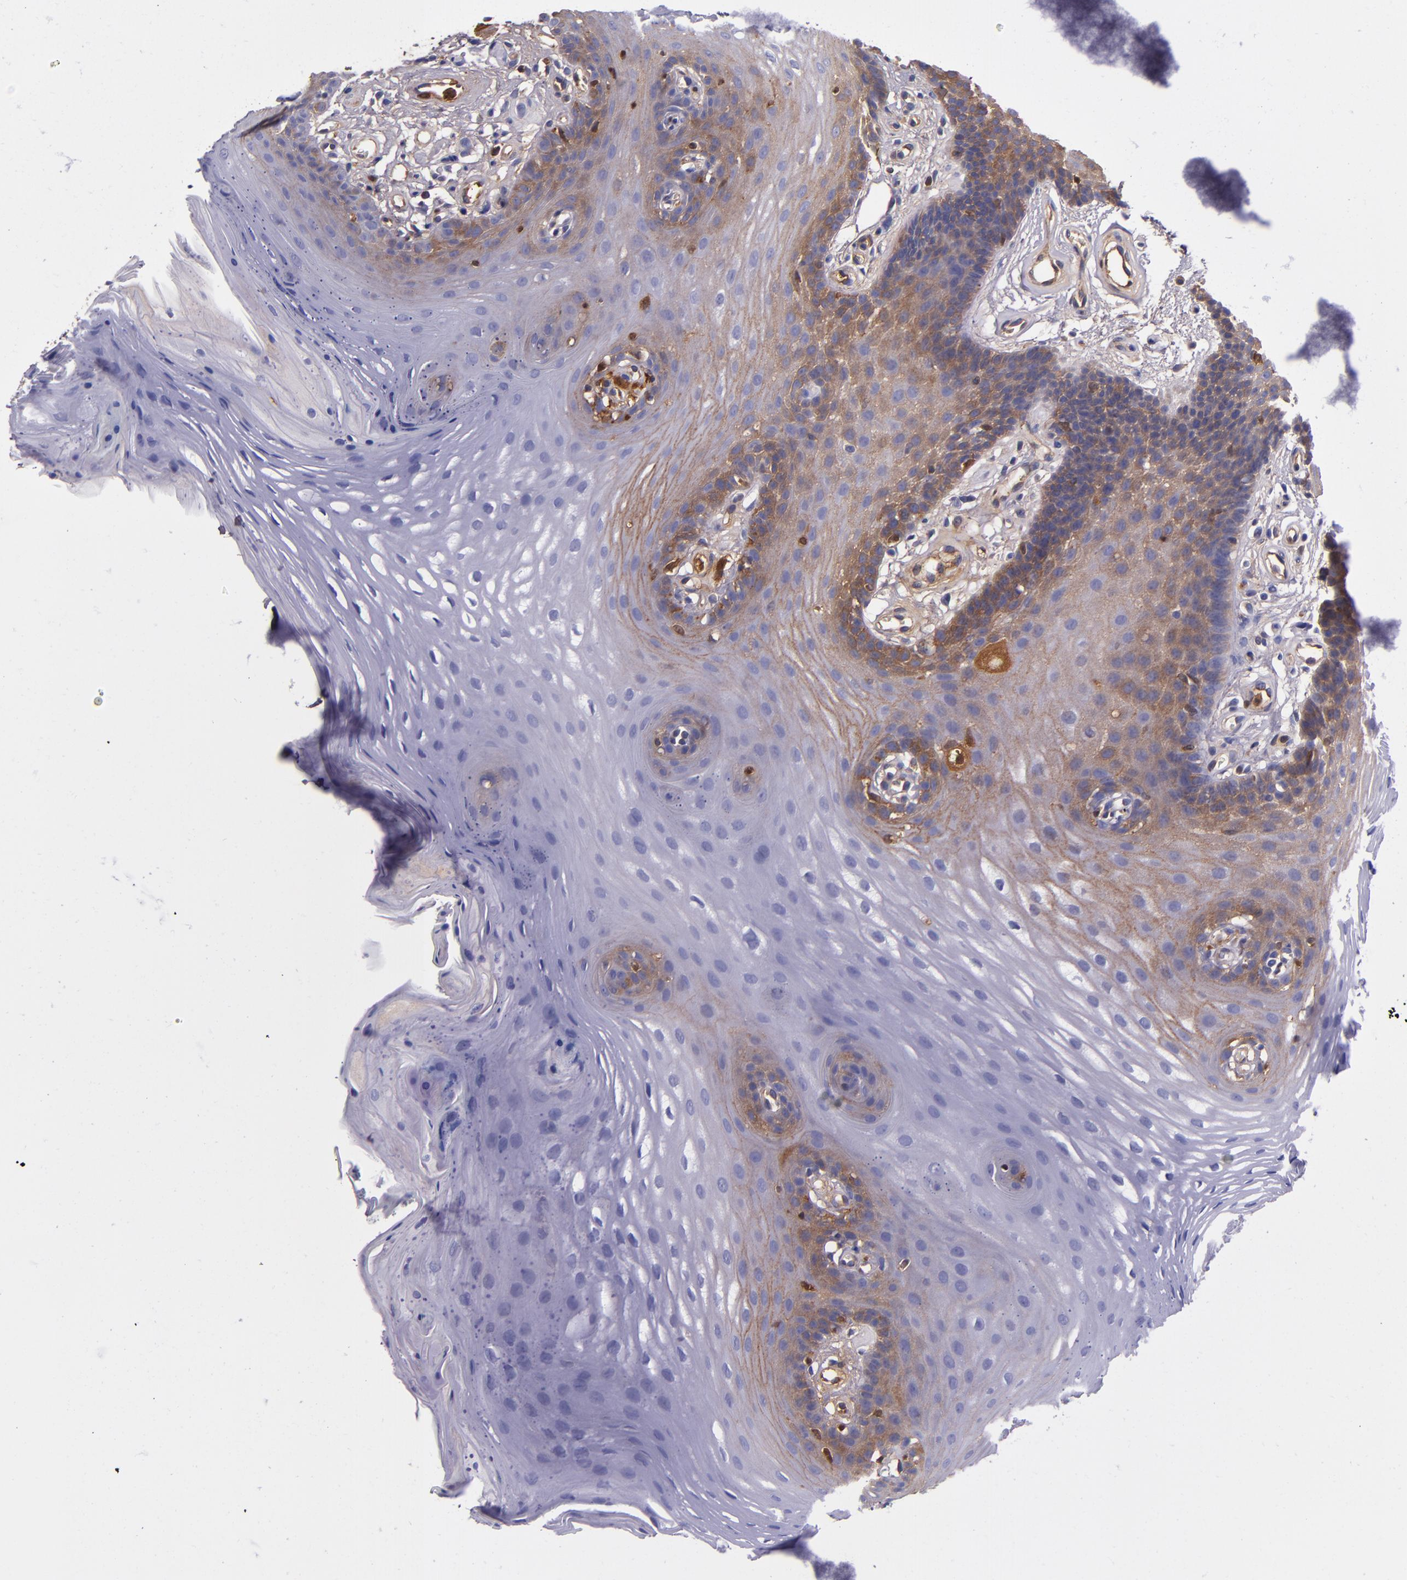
{"staining": {"intensity": "moderate", "quantity": "25%-75%", "location": "cytoplasmic/membranous"}, "tissue": "oral mucosa", "cell_type": "Squamous epithelial cells", "image_type": "normal", "snomed": [{"axis": "morphology", "description": "Normal tissue, NOS"}, {"axis": "topography", "description": "Oral tissue"}], "caption": "Oral mucosa stained for a protein (brown) demonstrates moderate cytoplasmic/membranous positive positivity in approximately 25%-75% of squamous epithelial cells.", "gene": "CLEC3B", "patient": {"sex": "male", "age": 62}}